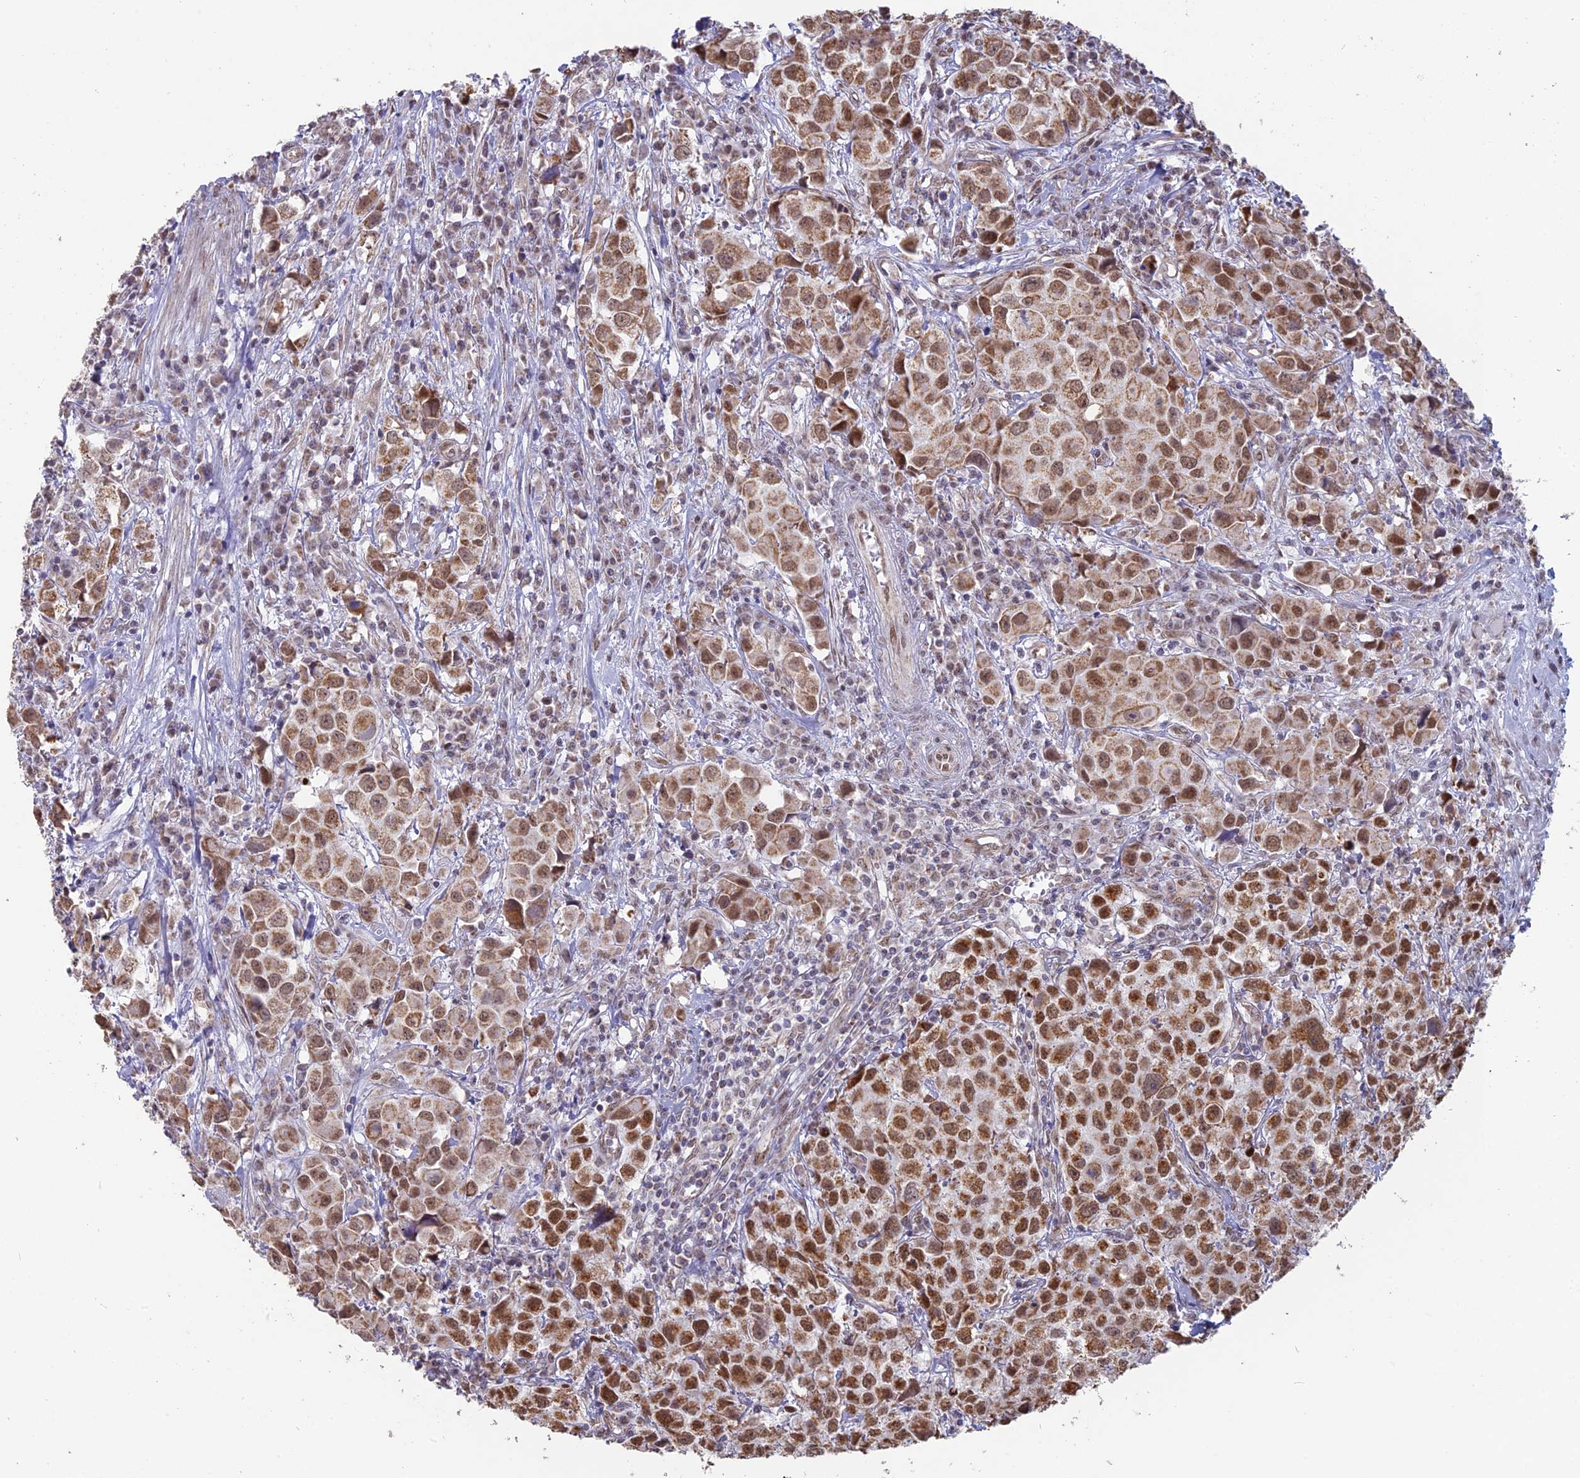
{"staining": {"intensity": "moderate", "quantity": ">75%", "location": "cytoplasmic/membranous,nuclear"}, "tissue": "urothelial cancer", "cell_type": "Tumor cells", "image_type": "cancer", "snomed": [{"axis": "morphology", "description": "Urothelial carcinoma, High grade"}, {"axis": "topography", "description": "Urinary bladder"}], "caption": "A brown stain shows moderate cytoplasmic/membranous and nuclear expression of a protein in high-grade urothelial carcinoma tumor cells. Using DAB (brown) and hematoxylin (blue) stains, captured at high magnification using brightfield microscopy.", "gene": "ARHGAP40", "patient": {"sex": "female", "age": 75}}